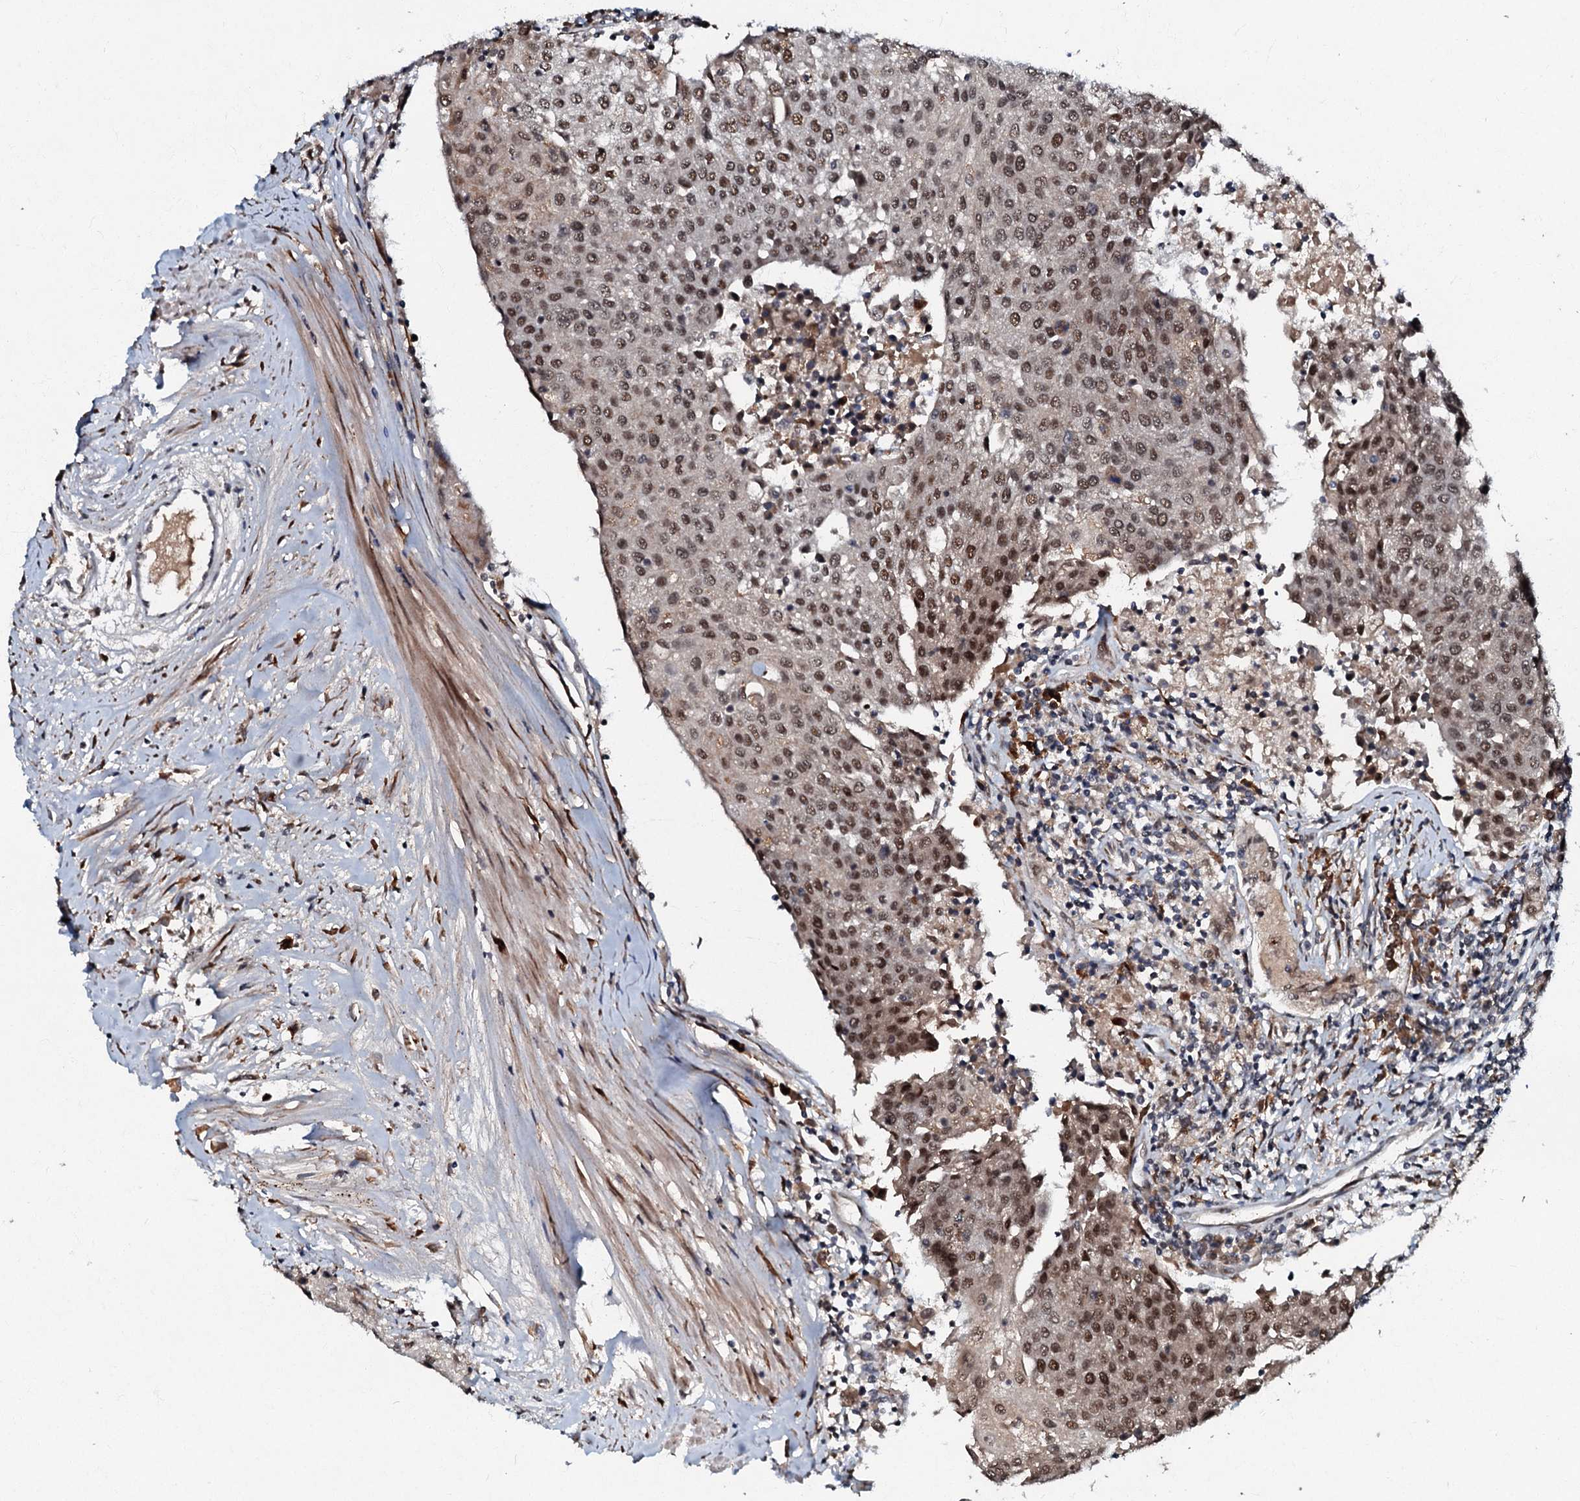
{"staining": {"intensity": "moderate", "quantity": ">75%", "location": "nuclear"}, "tissue": "urothelial cancer", "cell_type": "Tumor cells", "image_type": "cancer", "snomed": [{"axis": "morphology", "description": "Urothelial carcinoma, High grade"}, {"axis": "topography", "description": "Urinary bladder"}], "caption": "IHC (DAB) staining of human urothelial cancer shows moderate nuclear protein staining in approximately >75% of tumor cells. The protein is shown in brown color, while the nuclei are stained blue.", "gene": "C18orf32", "patient": {"sex": "female", "age": 85}}